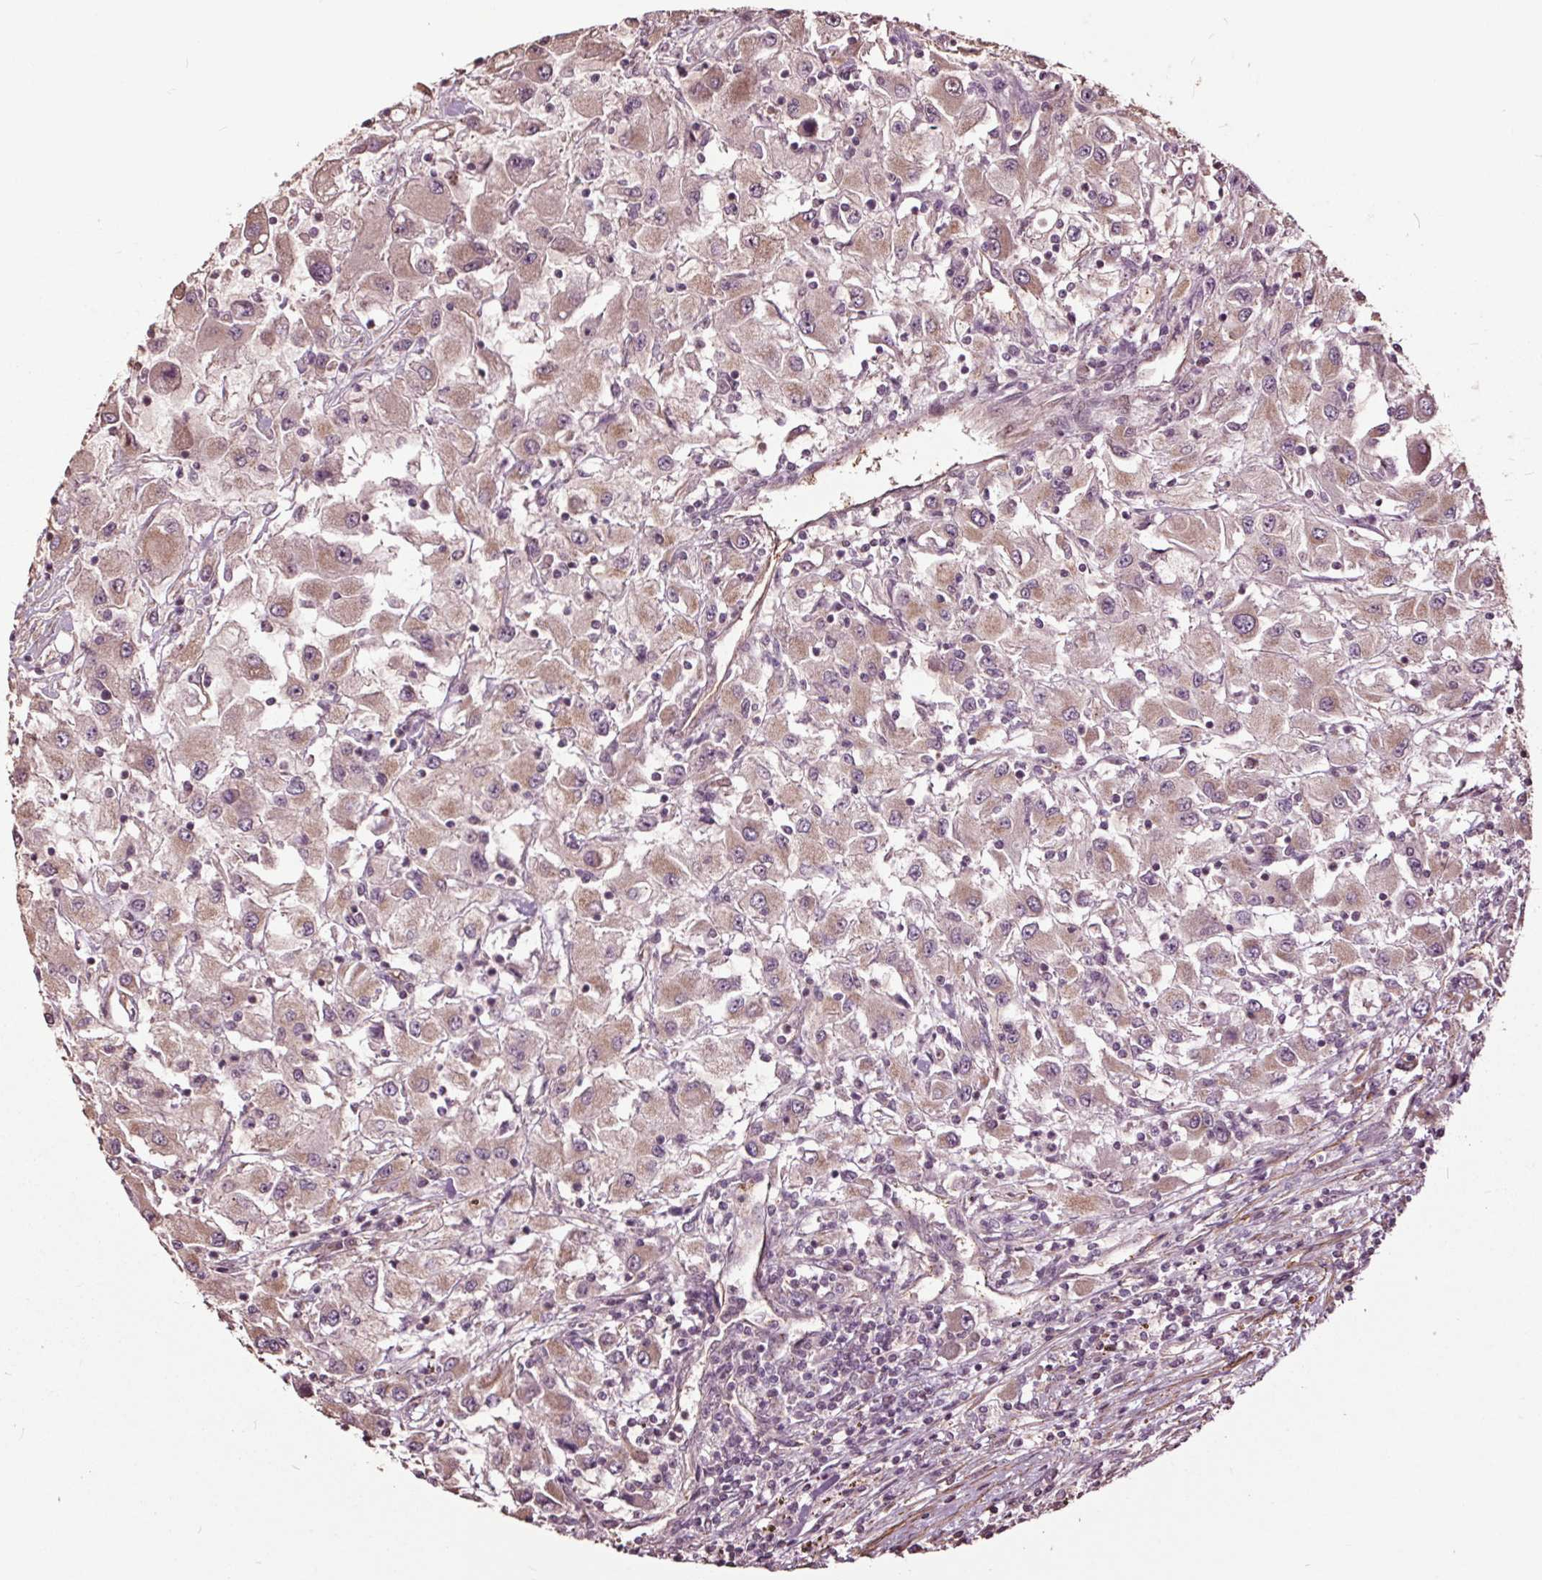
{"staining": {"intensity": "weak", "quantity": ">75%", "location": "cytoplasmic/membranous,nuclear"}, "tissue": "renal cancer", "cell_type": "Tumor cells", "image_type": "cancer", "snomed": [{"axis": "morphology", "description": "Adenocarcinoma, NOS"}, {"axis": "topography", "description": "Kidney"}], "caption": "Renal adenocarcinoma tissue displays weak cytoplasmic/membranous and nuclear expression in approximately >75% of tumor cells, visualized by immunohistochemistry.", "gene": "CEP95", "patient": {"sex": "female", "age": 67}}